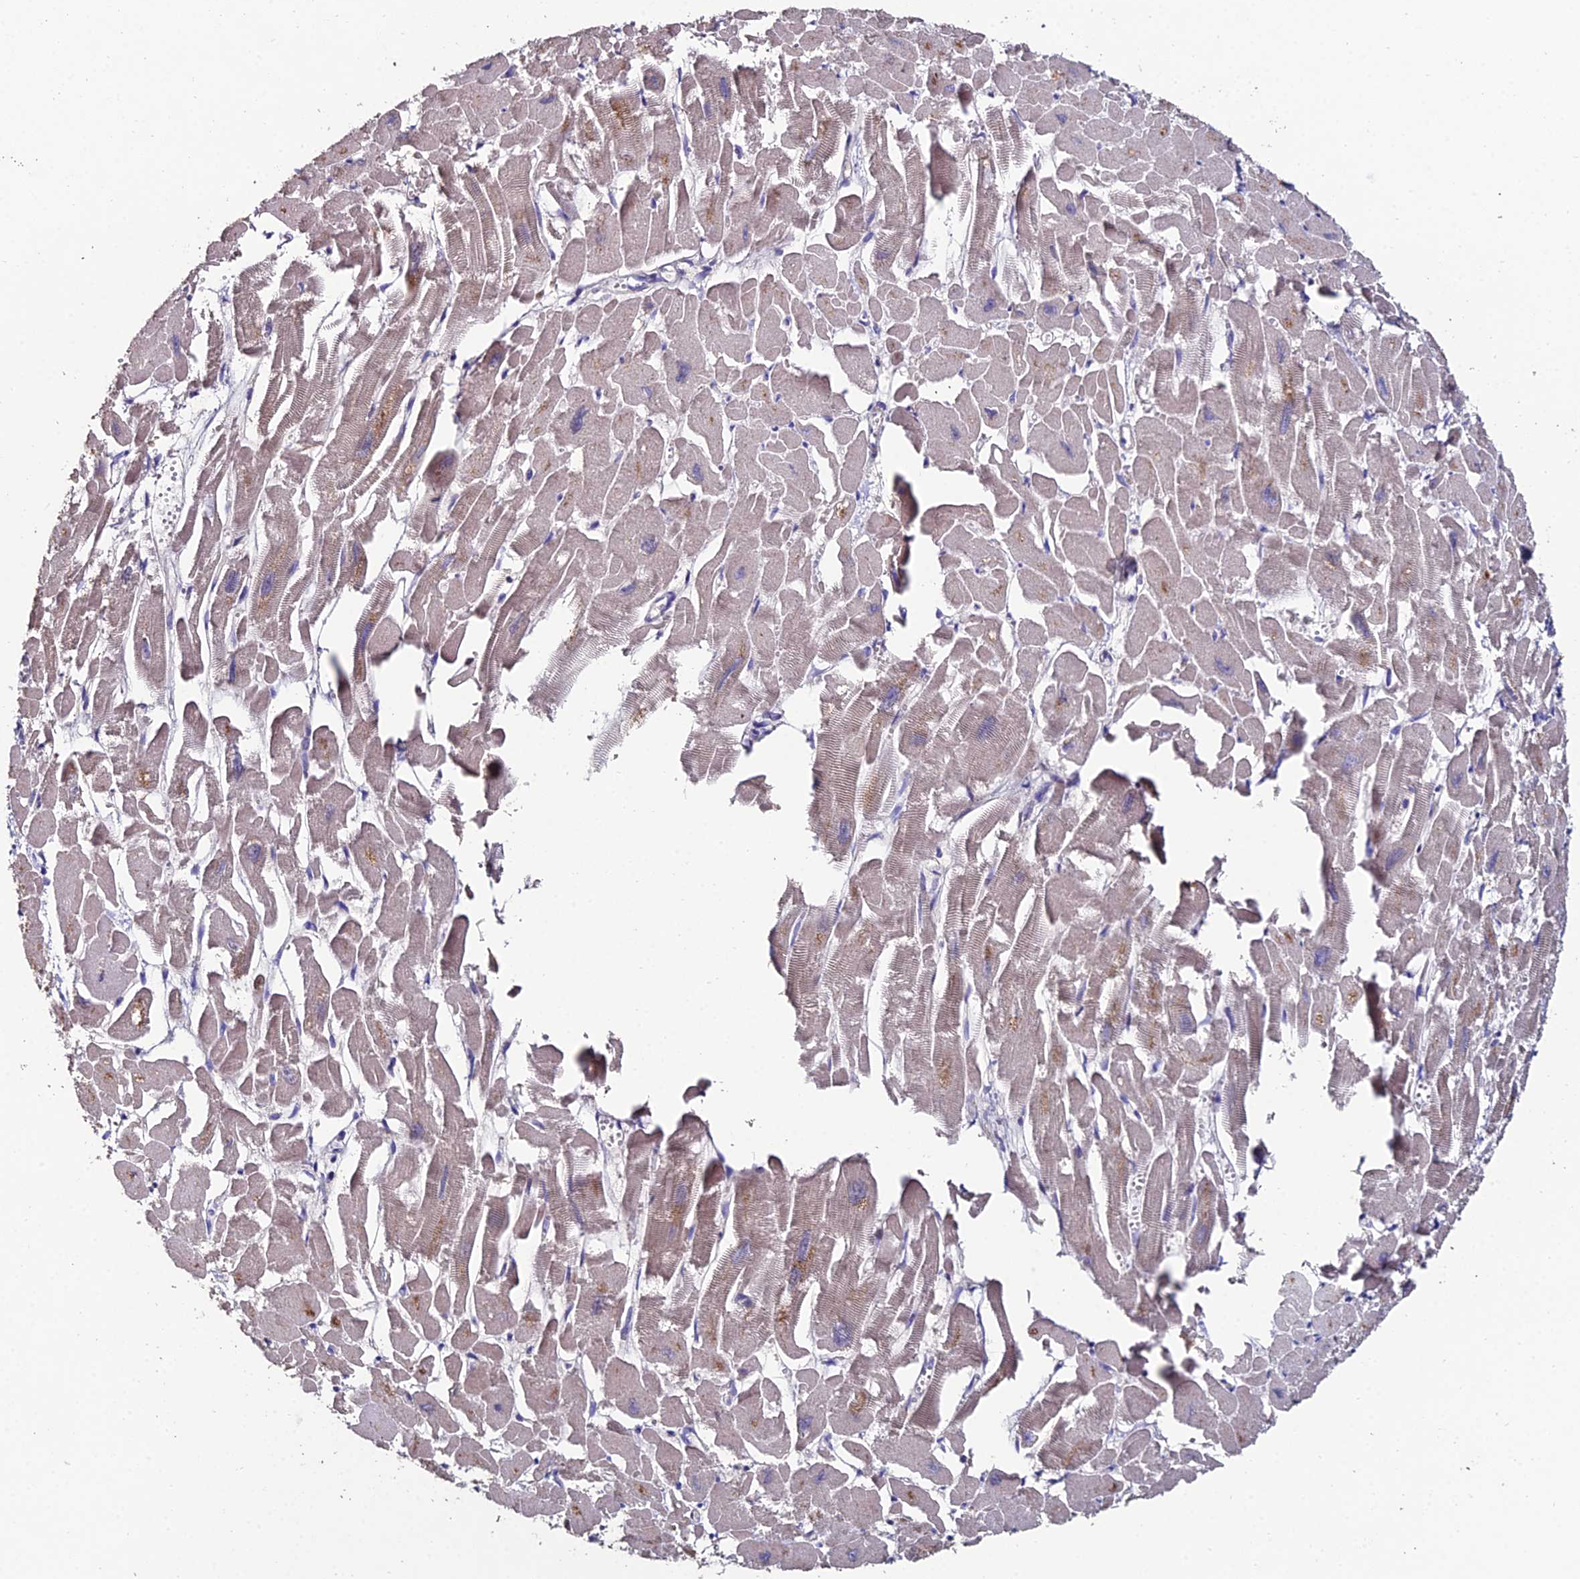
{"staining": {"intensity": "weak", "quantity": "25%-75%", "location": "cytoplasmic/membranous"}, "tissue": "heart muscle", "cell_type": "Cardiomyocytes", "image_type": "normal", "snomed": [{"axis": "morphology", "description": "Normal tissue, NOS"}, {"axis": "topography", "description": "Heart"}], "caption": "Benign heart muscle reveals weak cytoplasmic/membranous positivity in about 25%-75% of cardiomyocytes (Stains: DAB in brown, nuclei in blue, Microscopy: brightfield microscopy at high magnification)..", "gene": "ESRRG", "patient": {"sex": "male", "age": 54}}